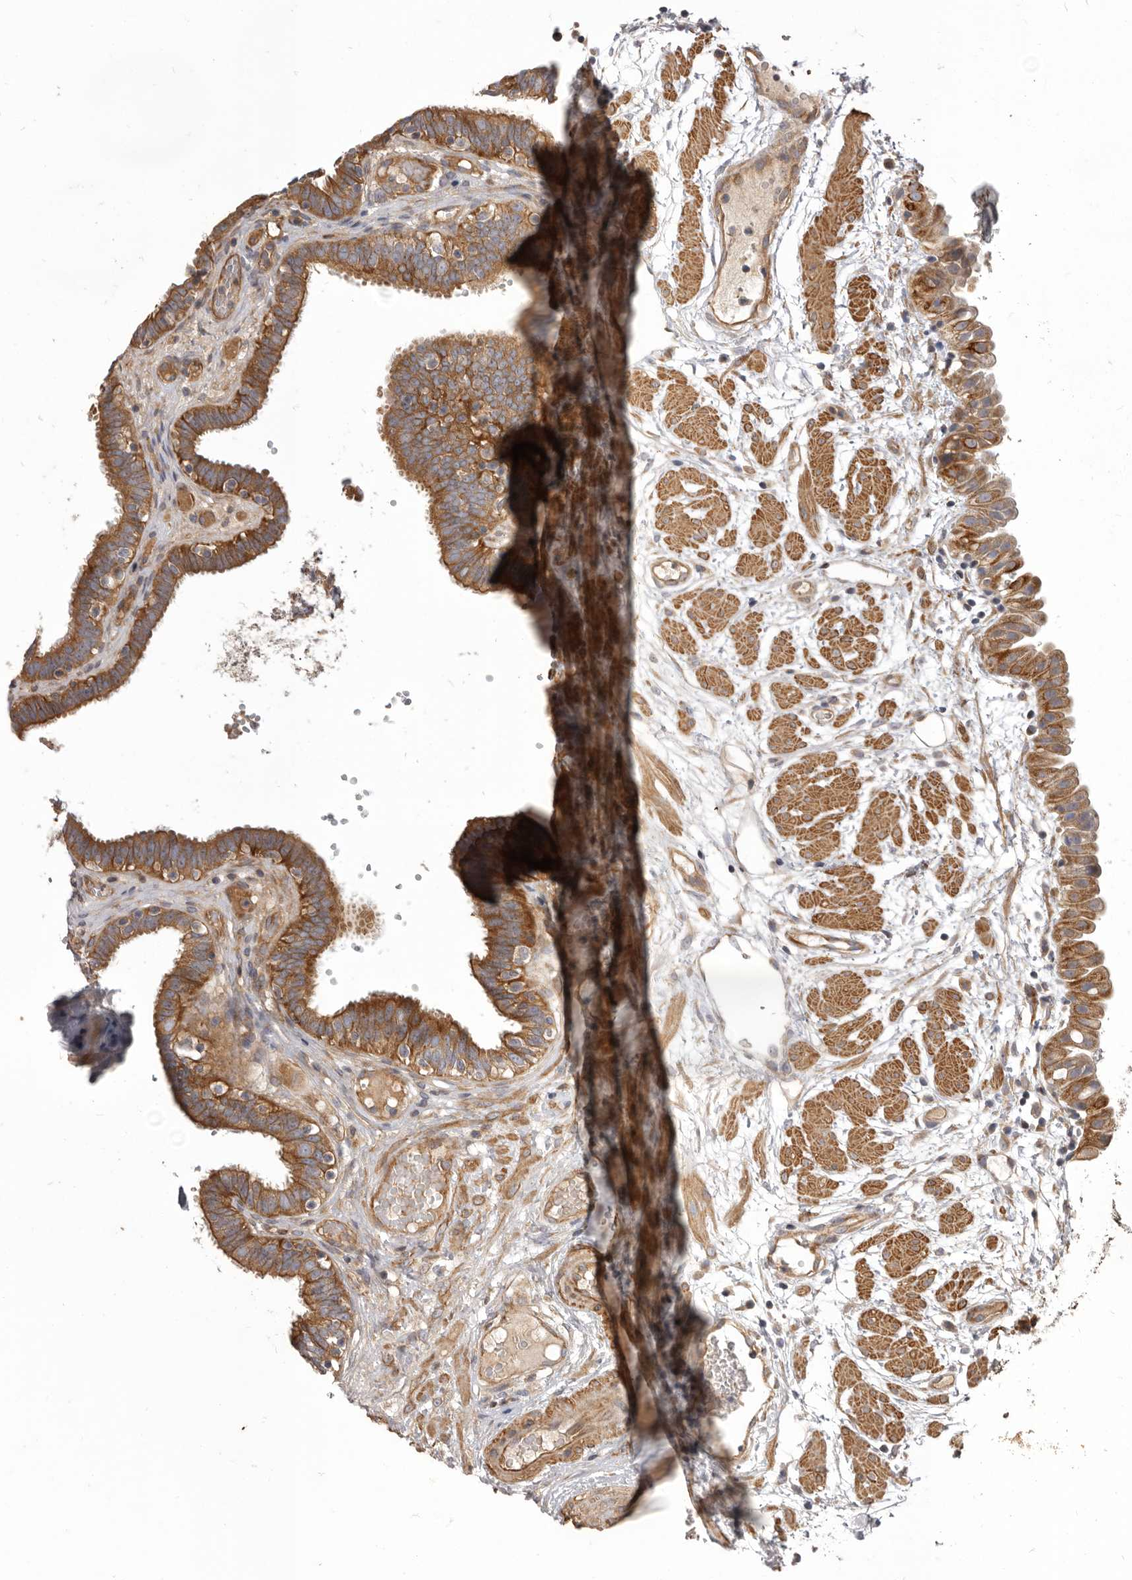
{"staining": {"intensity": "moderate", "quantity": ">75%", "location": "cytoplasmic/membranous"}, "tissue": "fallopian tube", "cell_type": "Glandular cells", "image_type": "normal", "snomed": [{"axis": "morphology", "description": "Normal tissue, NOS"}, {"axis": "topography", "description": "Fallopian tube"}, {"axis": "topography", "description": "Placenta"}], "caption": "A medium amount of moderate cytoplasmic/membranous staining is present in approximately >75% of glandular cells in benign fallopian tube. (DAB IHC, brown staining for protein, blue staining for nuclei).", "gene": "VPS45", "patient": {"sex": "female", "age": 32}}